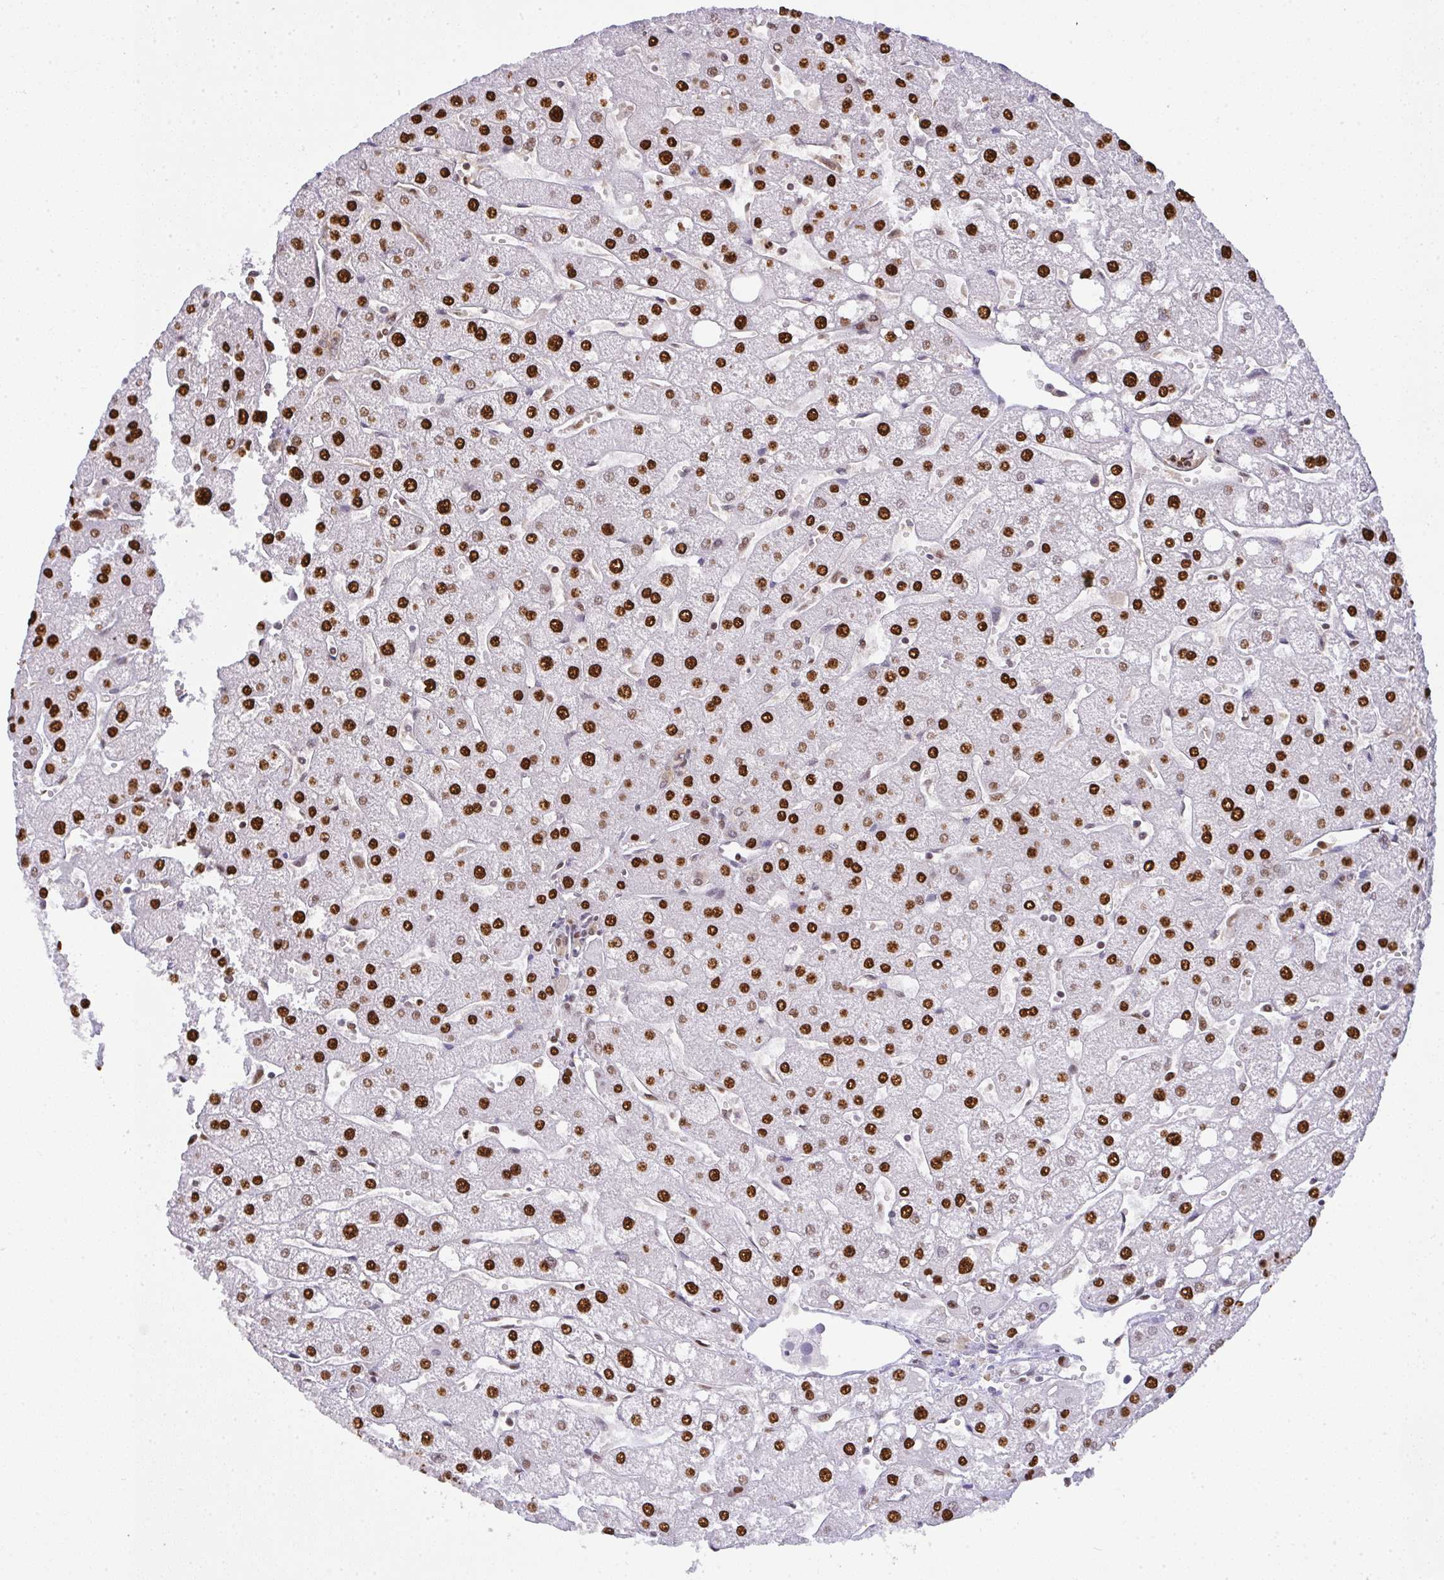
{"staining": {"intensity": "weak", "quantity": ">75%", "location": "nuclear"}, "tissue": "liver", "cell_type": "Cholangiocytes", "image_type": "normal", "snomed": [{"axis": "morphology", "description": "Normal tissue, NOS"}, {"axis": "topography", "description": "Liver"}], "caption": "A low amount of weak nuclear staining is identified in about >75% of cholangiocytes in normal liver. The protein of interest is stained brown, and the nuclei are stained in blue (DAB IHC with brightfield microscopy, high magnification).", "gene": "BBX", "patient": {"sex": "male", "age": 67}}